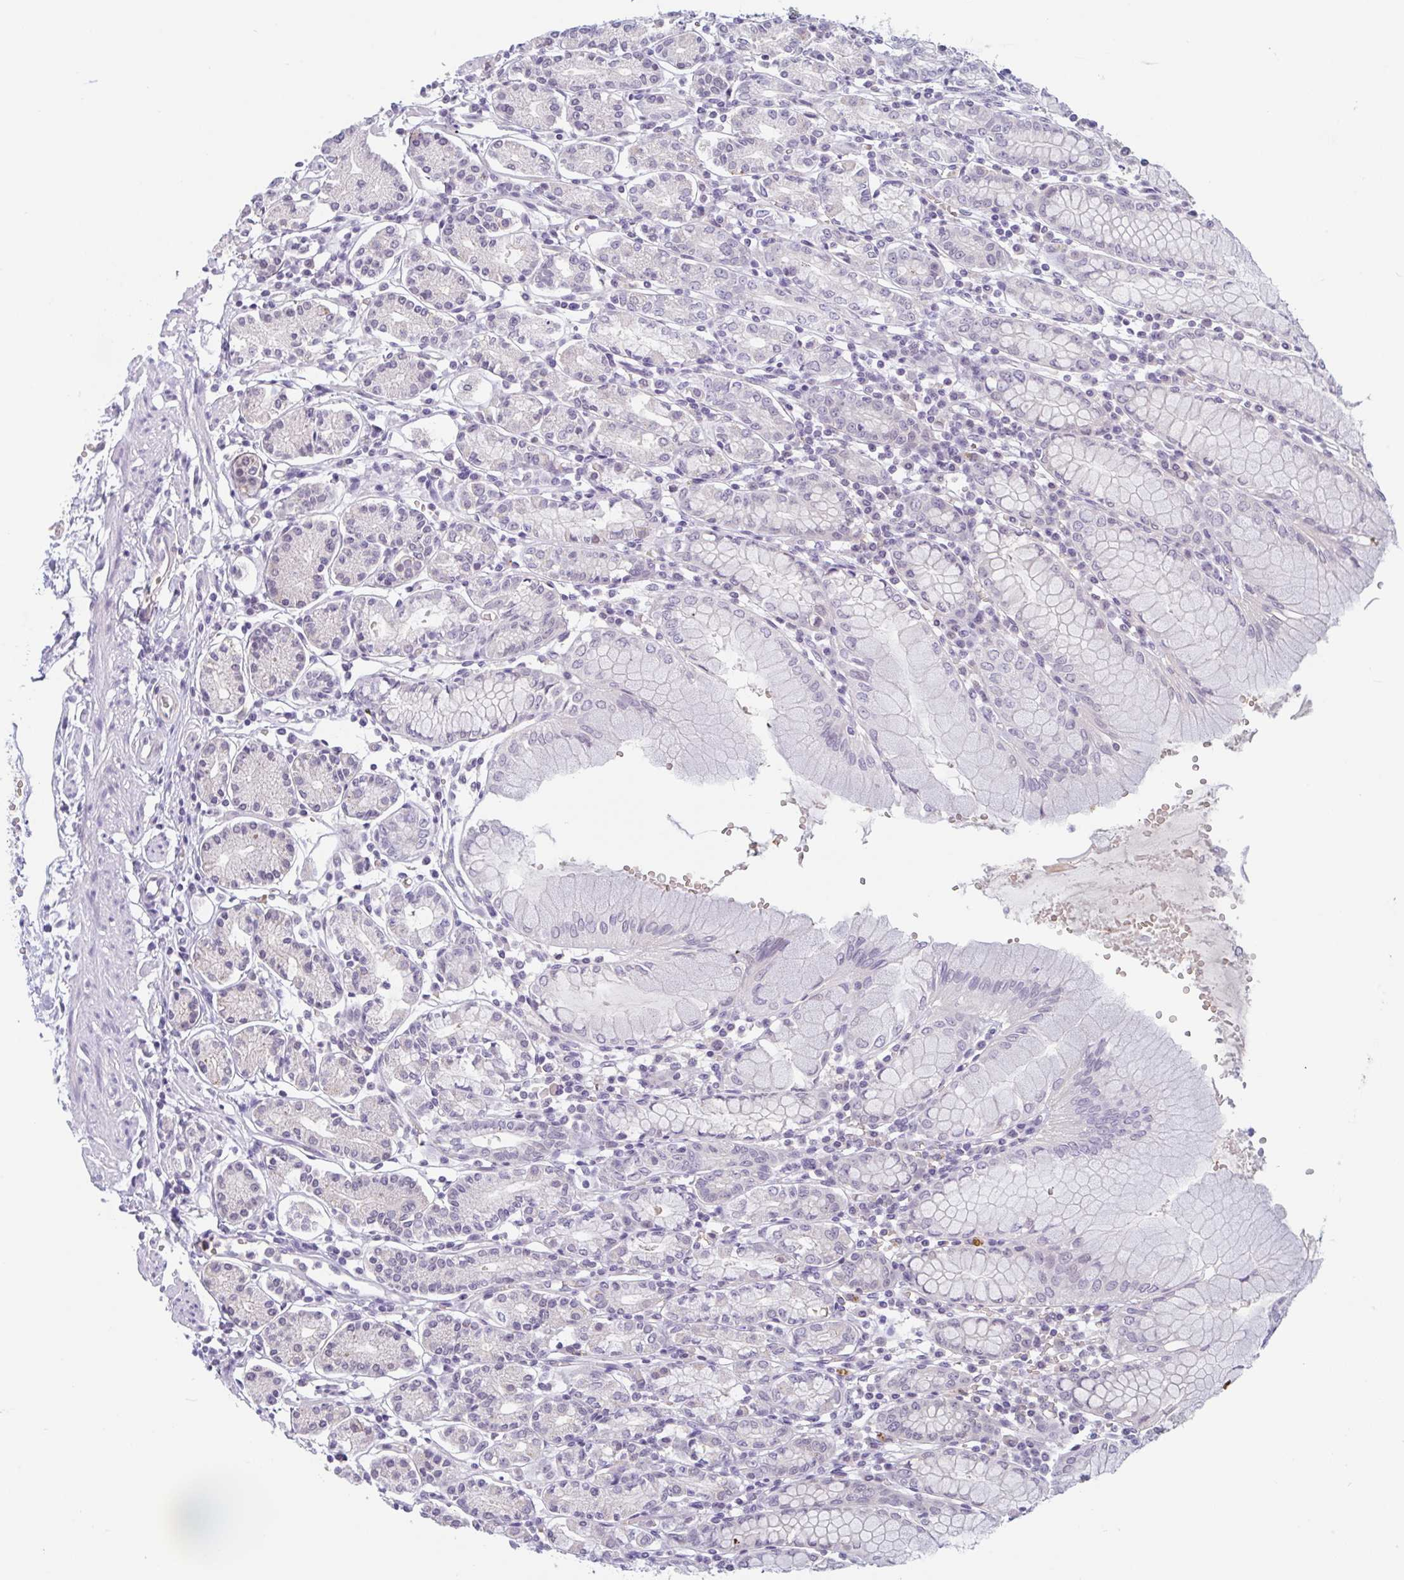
{"staining": {"intensity": "weak", "quantity": "<25%", "location": "cytoplasmic/membranous"}, "tissue": "stomach", "cell_type": "Glandular cells", "image_type": "normal", "snomed": [{"axis": "morphology", "description": "Normal tissue, NOS"}, {"axis": "topography", "description": "Stomach"}], "caption": "Protein analysis of normal stomach shows no significant expression in glandular cells.", "gene": "RHAG", "patient": {"sex": "female", "age": 62}}